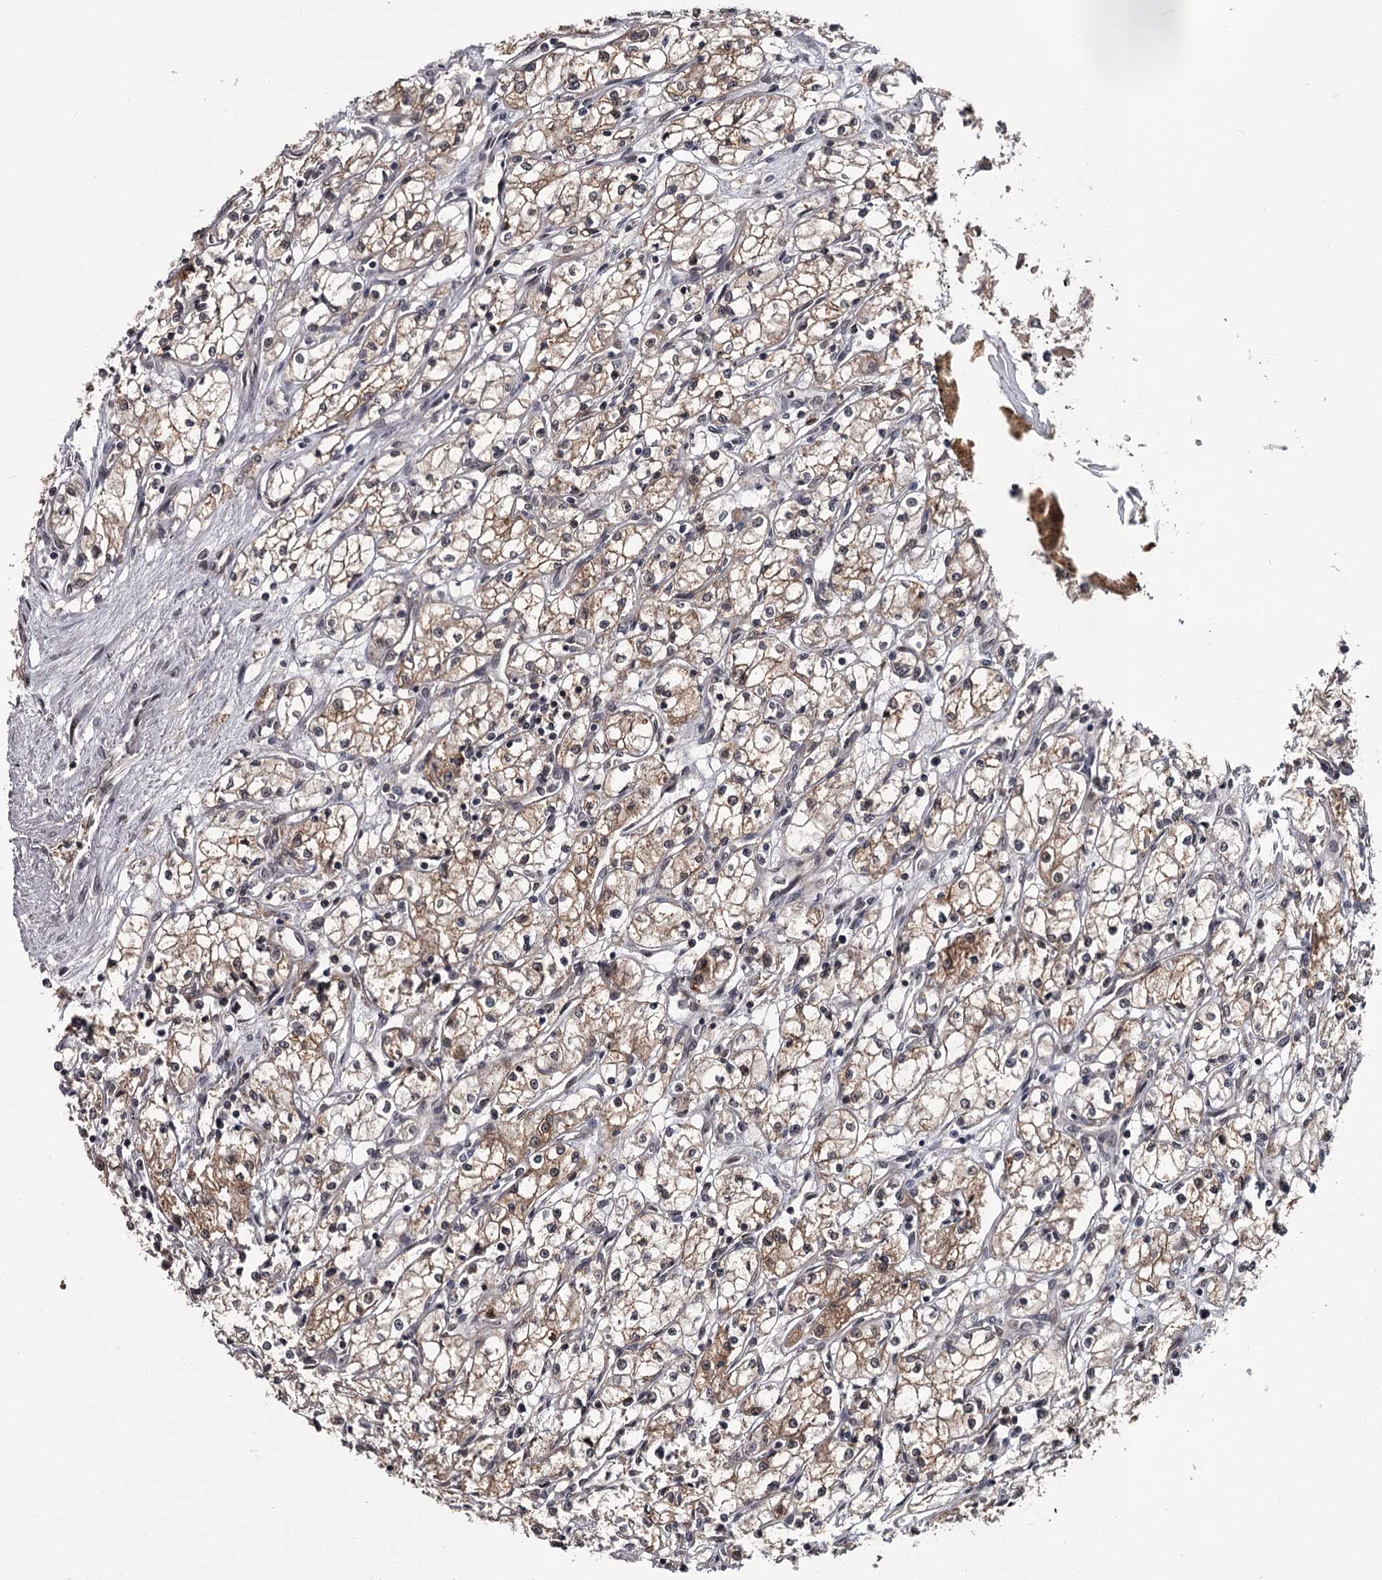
{"staining": {"intensity": "weak", "quantity": ">75%", "location": "cytoplasmic/membranous"}, "tissue": "renal cancer", "cell_type": "Tumor cells", "image_type": "cancer", "snomed": [{"axis": "morphology", "description": "Adenocarcinoma, NOS"}, {"axis": "topography", "description": "Kidney"}], "caption": "Human adenocarcinoma (renal) stained for a protein (brown) demonstrates weak cytoplasmic/membranous positive positivity in approximately >75% of tumor cells.", "gene": "DAO", "patient": {"sex": "male", "age": 59}}